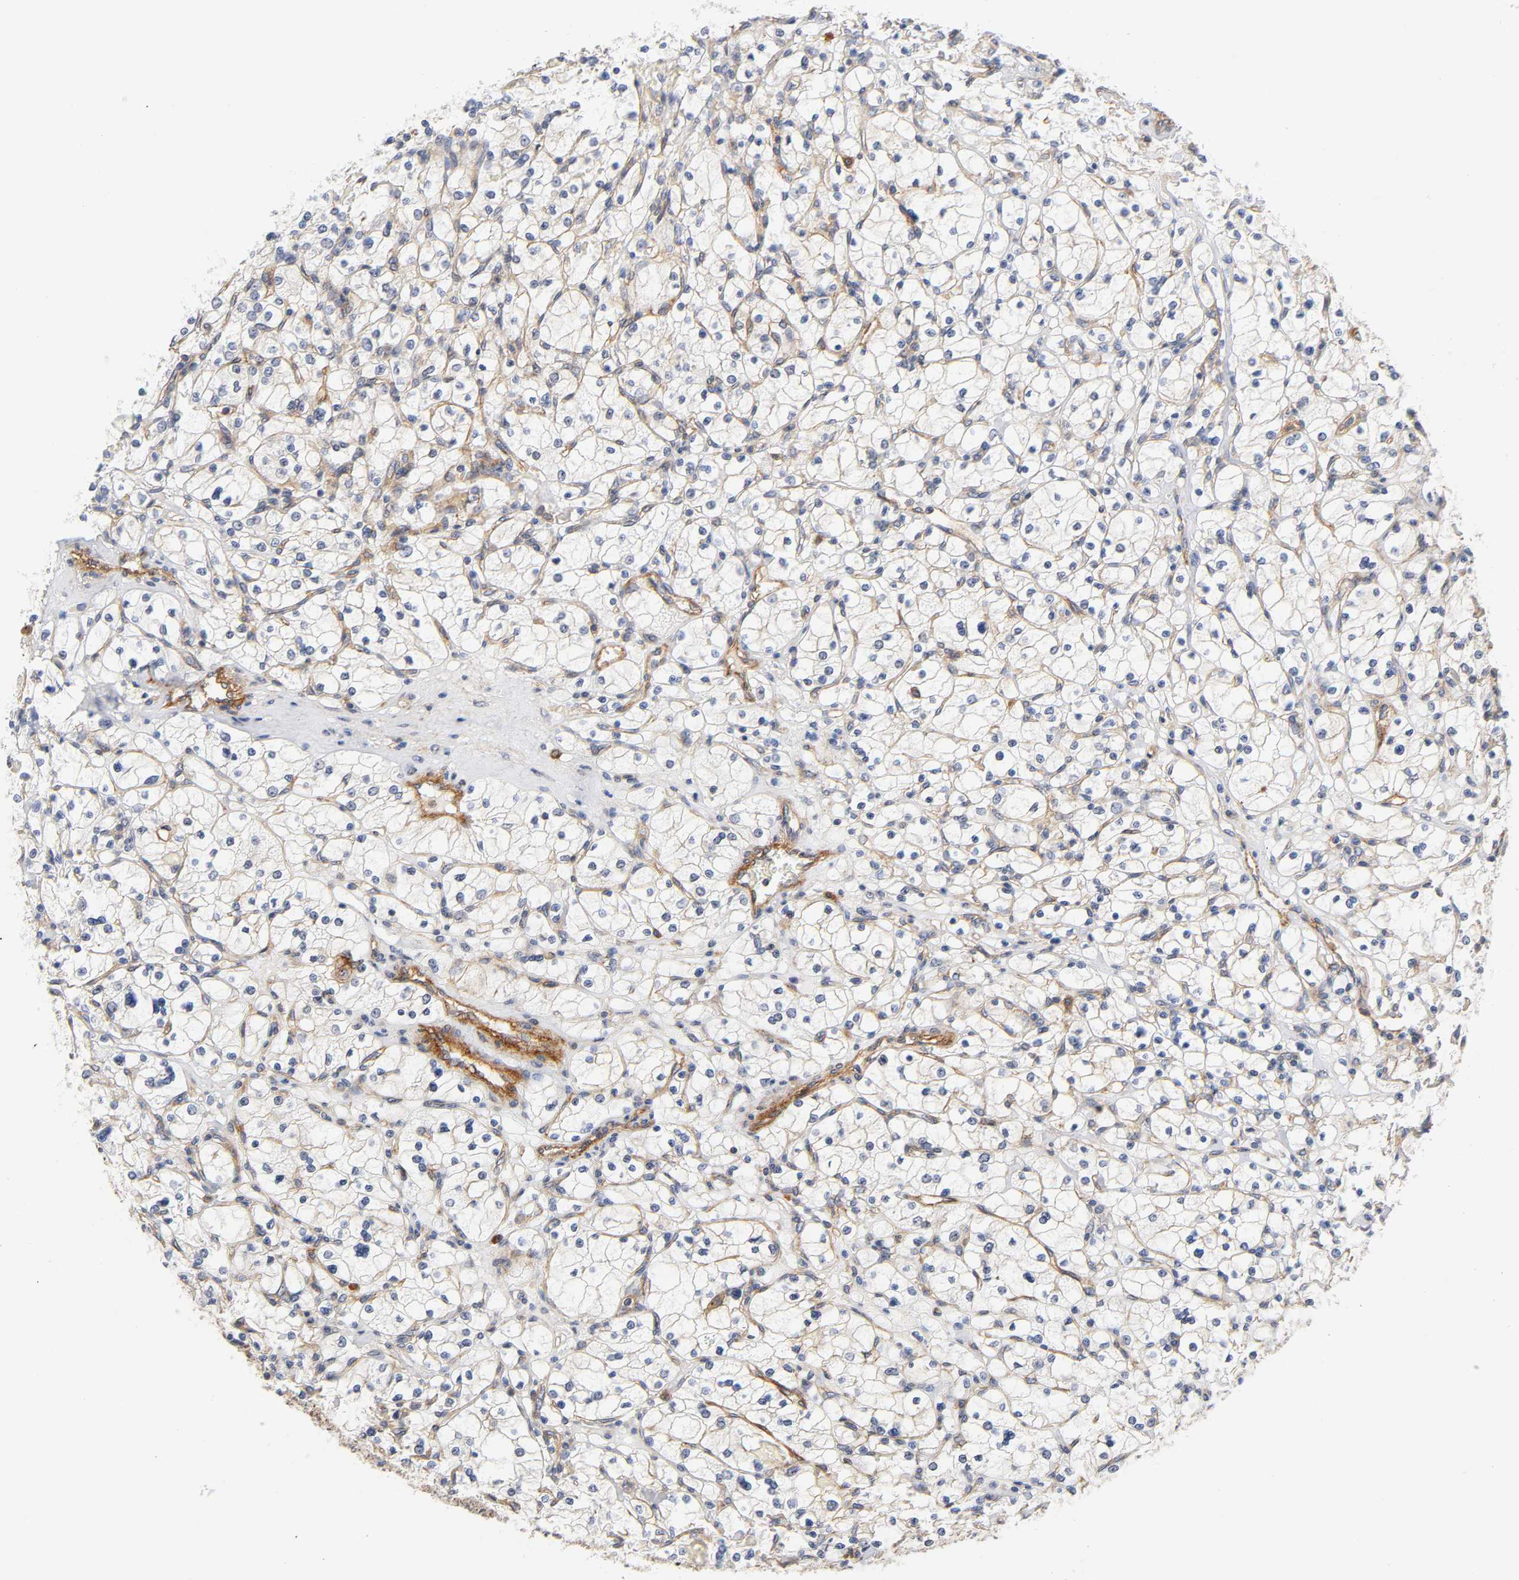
{"staining": {"intensity": "strong", "quantity": "25%-75%", "location": "cytoplasmic/membranous,nuclear"}, "tissue": "renal cancer", "cell_type": "Tumor cells", "image_type": "cancer", "snomed": [{"axis": "morphology", "description": "Adenocarcinoma, NOS"}, {"axis": "topography", "description": "Kidney"}], "caption": "Immunohistochemical staining of human adenocarcinoma (renal) displays high levels of strong cytoplasmic/membranous and nuclear protein expression in about 25%-75% of tumor cells.", "gene": "PLD1", "patient": {"sex": "female", "age": 83}}